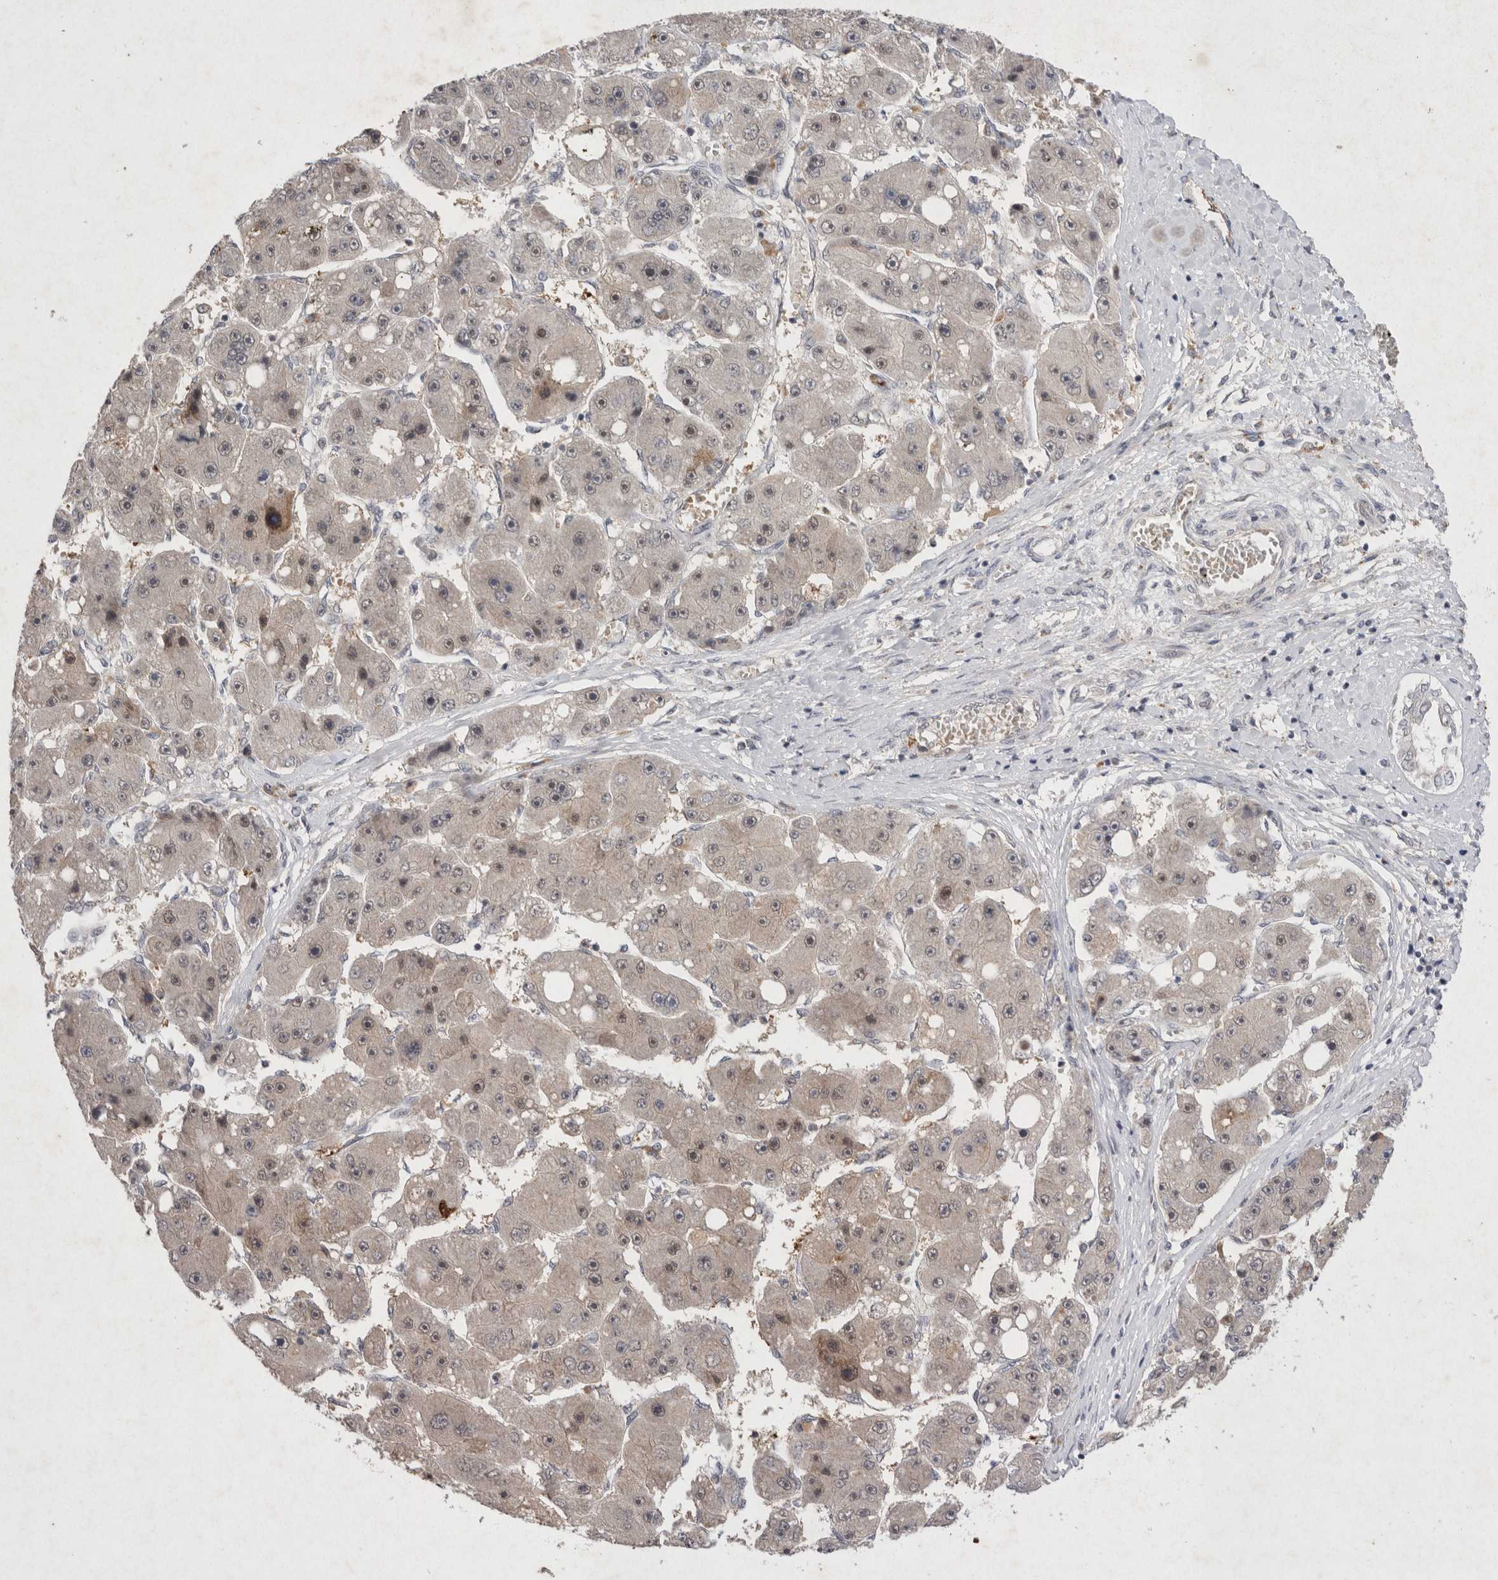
{"staining": {"intensity": "weak", "quantity": "<25%", "location": "nuclear"}, "tissue": "liver cancer", "cell_type": "Tumor cells", "image_type": "cancer", "snomed": [{"axis": "morphology", "description": "Carcinoma, Hepatocellular, NOS"}, {"axis": "topography", "description": "Liver"}], "caption": "DAB immunohistochemical staining of human hepatocellular carcinoma (liver) reveals no significant expression in tumor cells. Nuclei are stained in blue.", "gene": "STK11", "patient": {"sex": "female", "age": 61}}